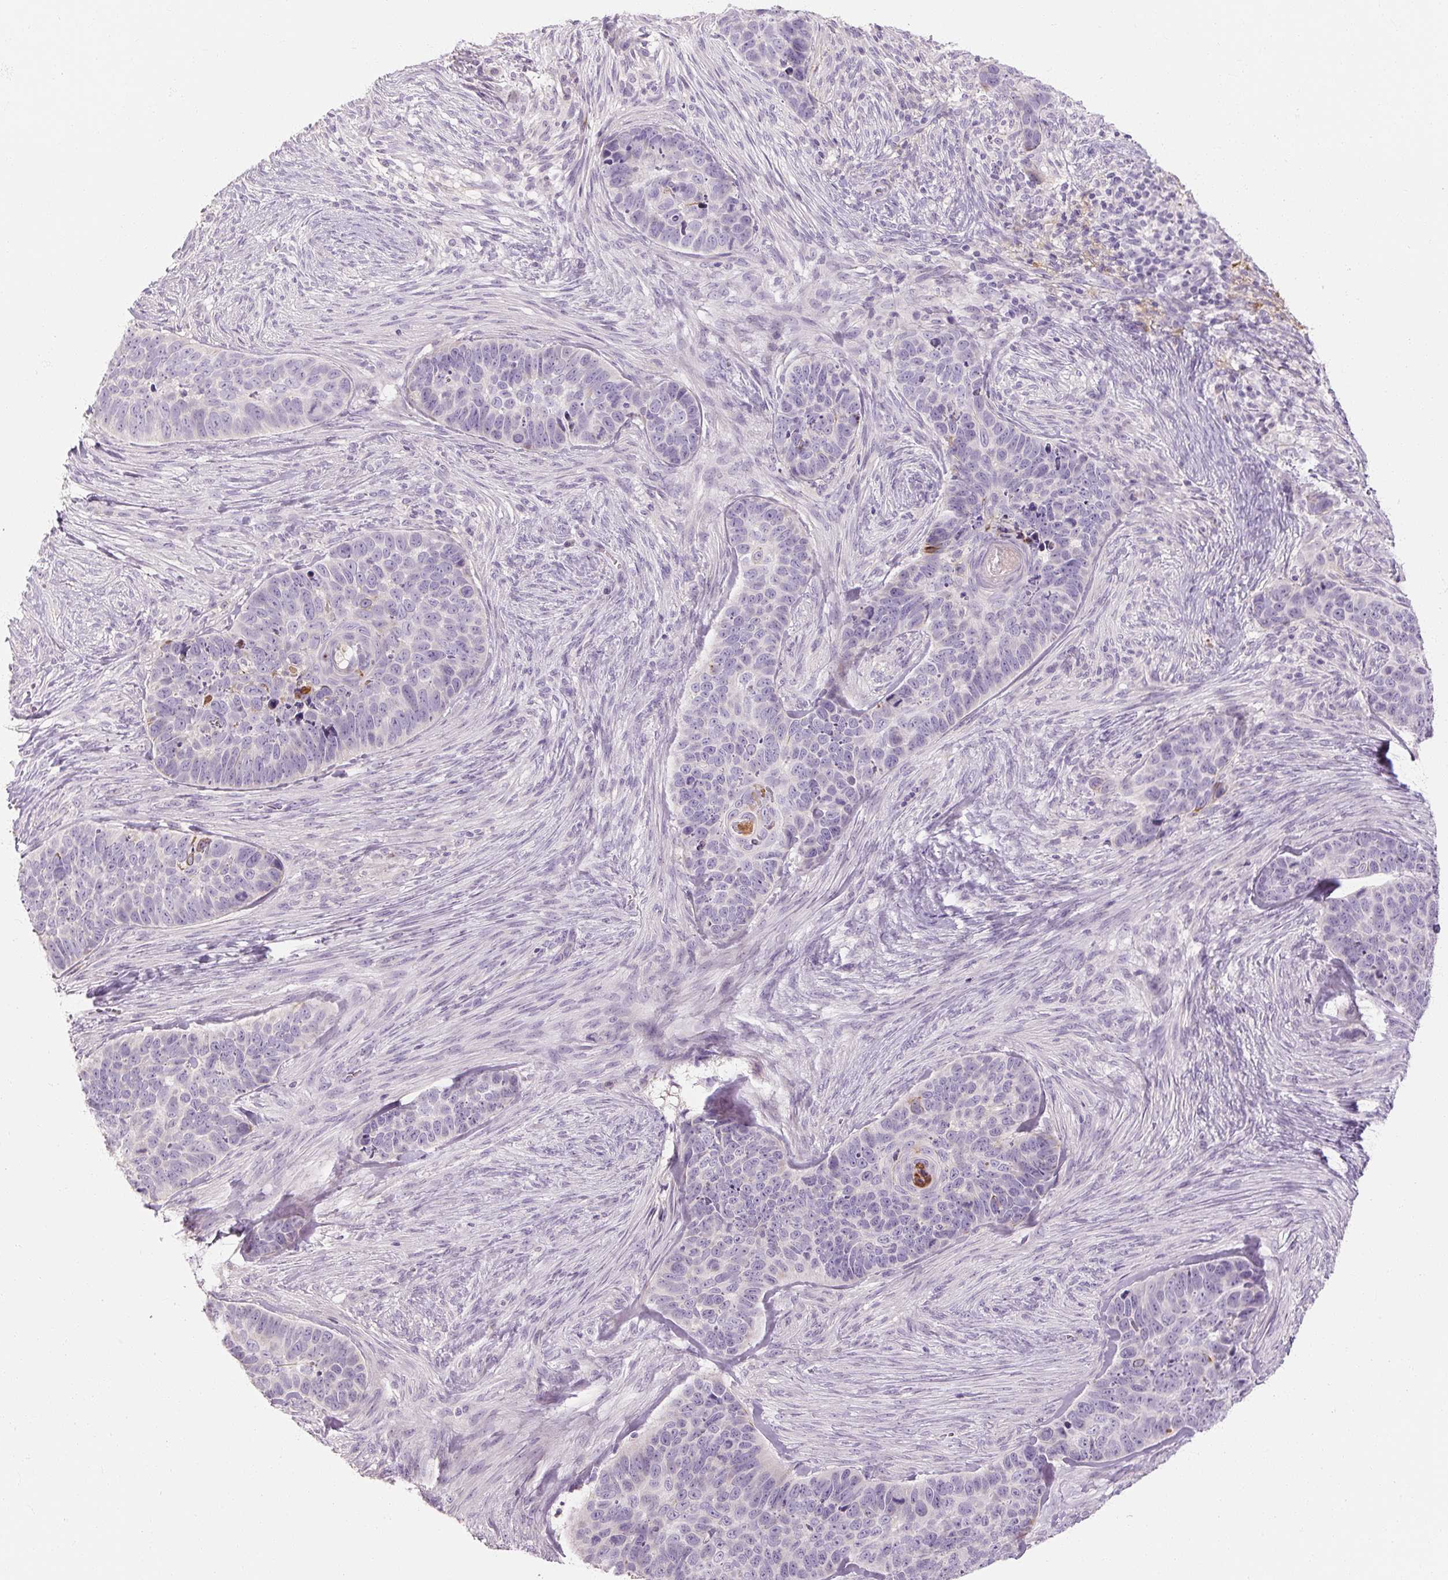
{"staining": {"intensity": "negative", "quantity": "none", "location": "none"}, "tissue": "skin cancer", "cell_type": "Tumor cells", "image_type": "cancer", "snomed": [{"axis": "morphology", "description": "Basal cell carcinoma"}, {"axis": "topography", "description": "Skin"}], "caption": "High magnification brightfield microscopy of skin basal cell carcinoma stained with DAB (3,3'-diaminobenzidine) (brown) and counterstained with hematoxylin (blue): tumor cells show no significant expression. Brightfield microscopy of immunohistochemistry stained with DAB (brown) and hematoxylin (blue), captured at high magnification.", "gene": "NFE2L3", "patient": {"sex": "female", "age": 82}}